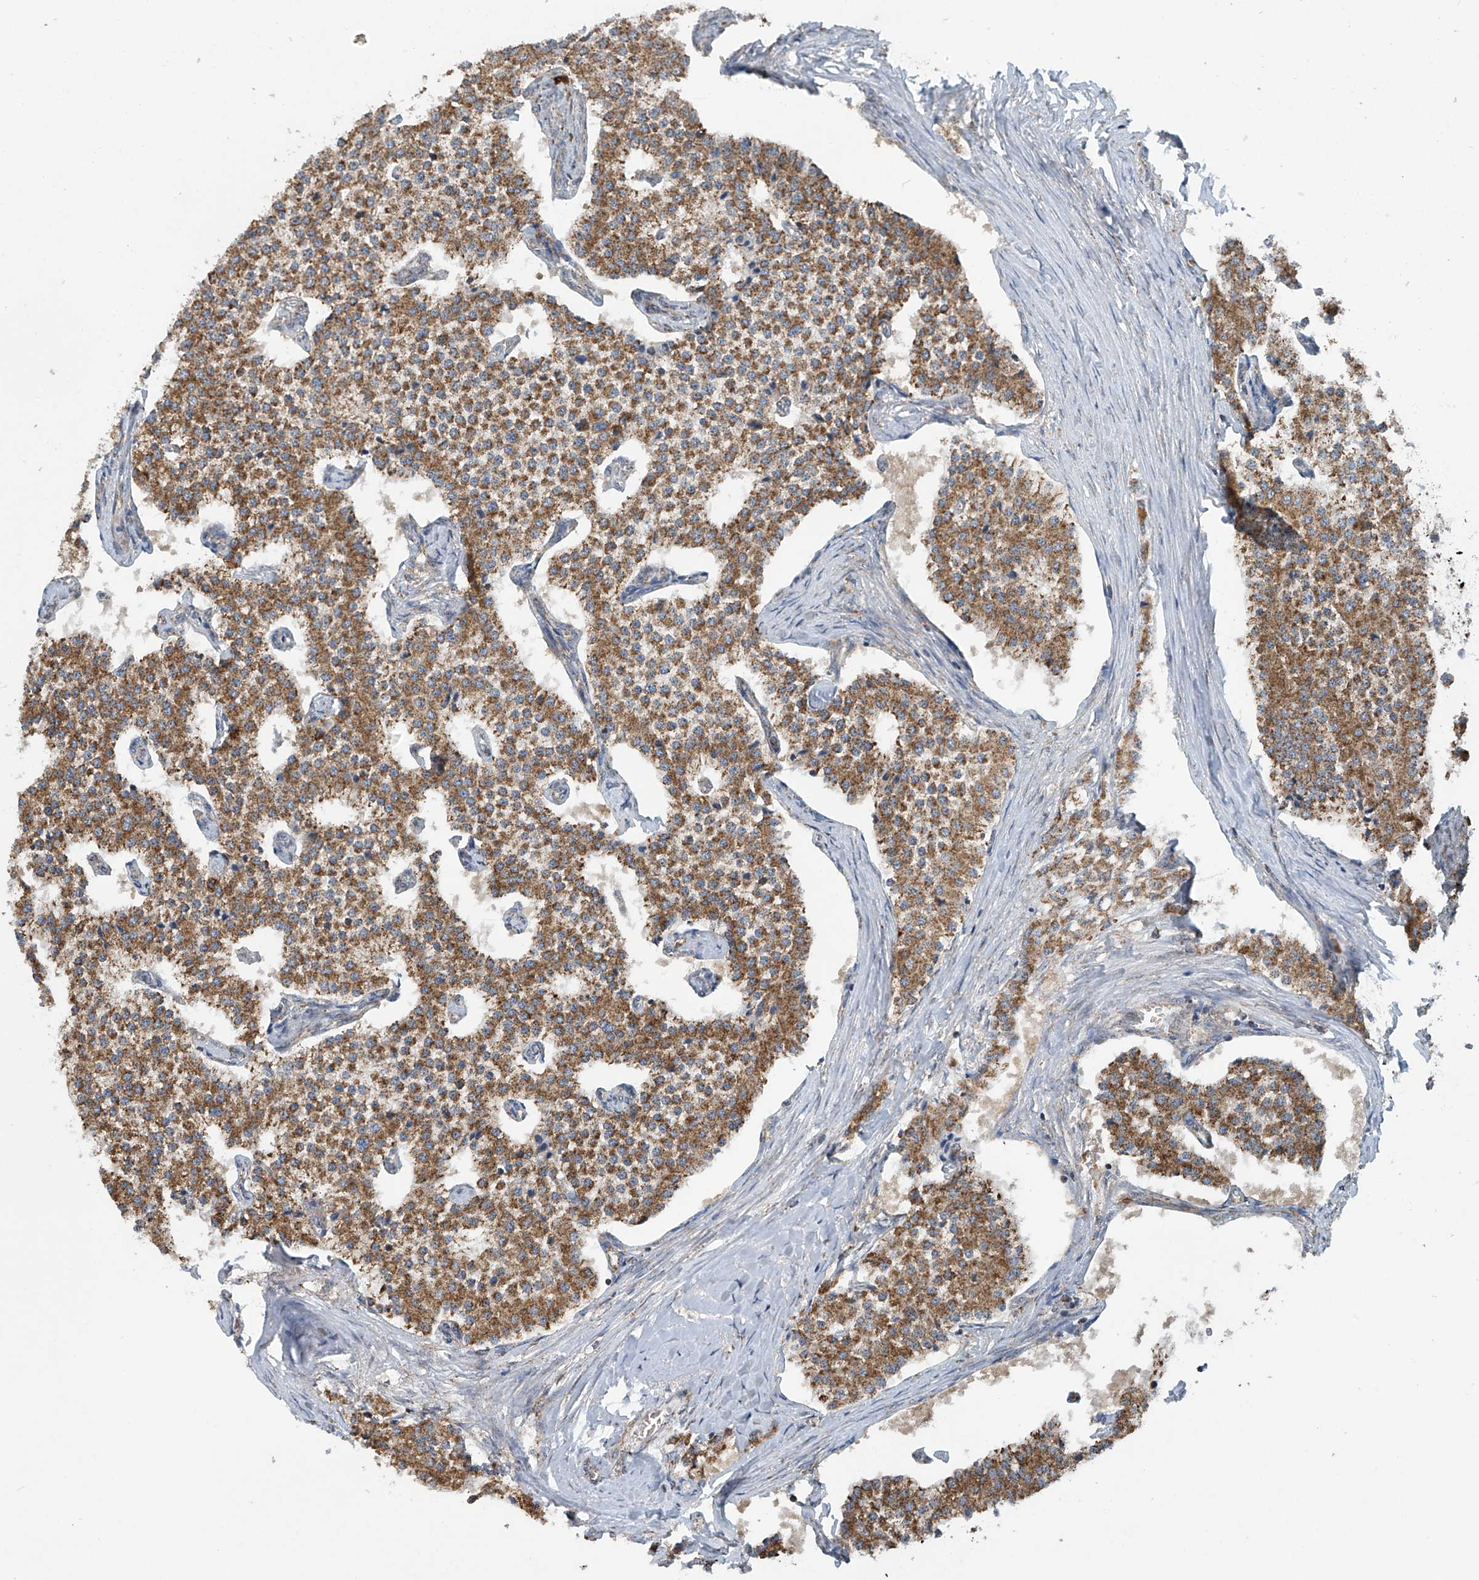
{"staining": {"intensity": "moderate", "quantity": ">75%", "location": "cytoplasmic/membranous"}, "tissue": "carcinoid", "cell_type": "Tumor cells", "image_type": "cancer", "snomed": [{"axis": "morphology", "description": "Carcinoid, malignant, NOS"}, {"axis": "topography", "description": "Colon"}], "caption": "An image of human carcinoid stained for a protein demonstrates moderate cytoplasmic/membranous brown staining in tumor cells. (DAB = brown stain, brightfield microscopy at high magnification).", "gene": "COMMD1", "patient": {"sex": "female", "age": 52}}